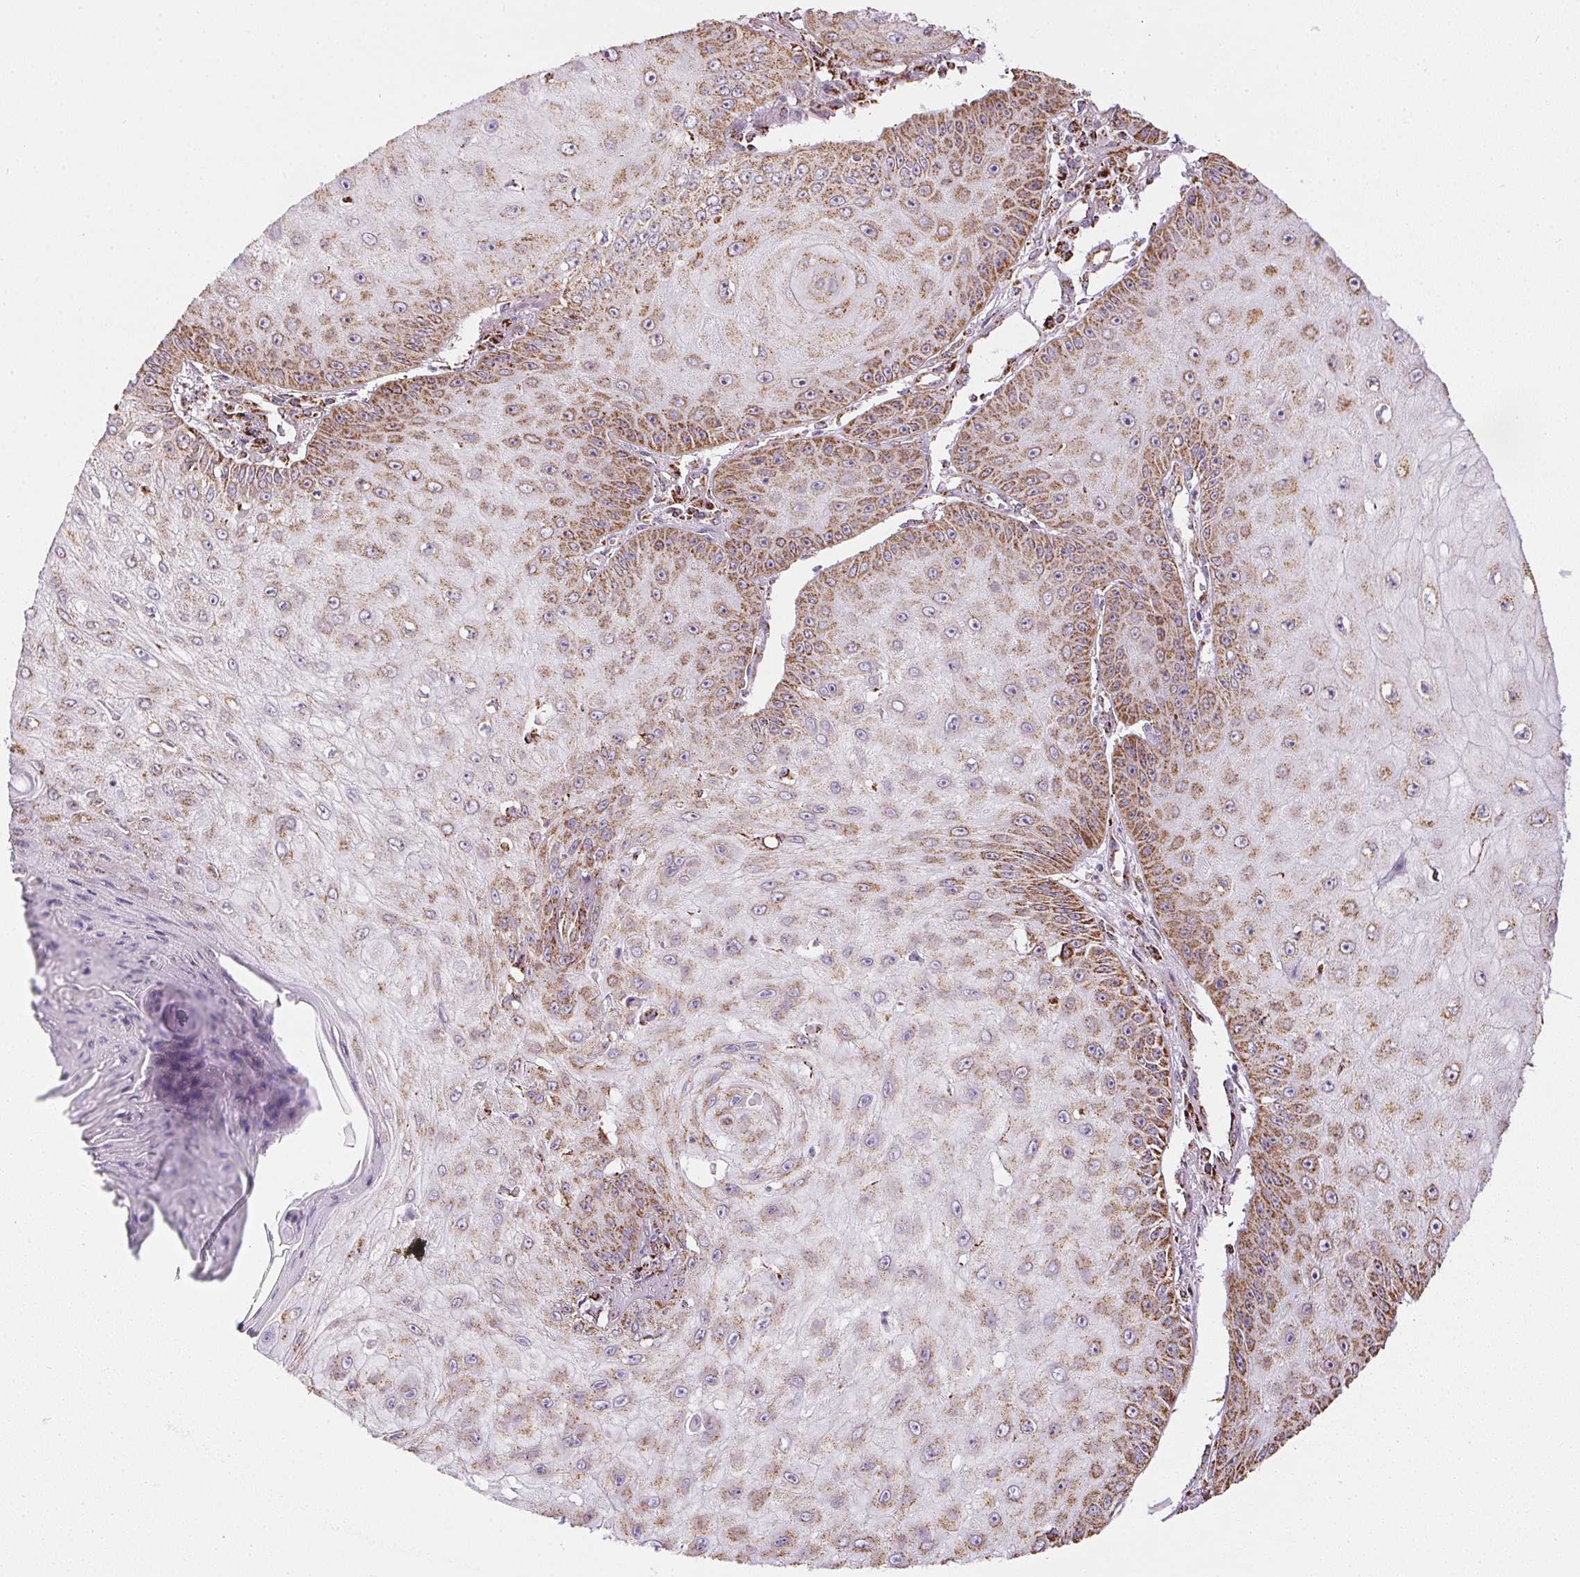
{"staining": {"intensity": "strong", "quantity": ">75%", "location": "cytoplasmic/membranous"}, "tissue": "skin cancer", "cell_type": "Tumor cells", "image_type": "cancer", "snomed": [{"axis": "morphology", "description": "Squamous cell carcinoma, NOS"}, {"axis": "topography", "description": "Skin"}], "caption": "Immunohistochemical staining of human skin cancer exhibits high levels of strong cytoplasmic/membranous staining in about >75% of tumor cells. (Stains: DAB in brown, nuclei in blue, Microscopy: brightfield microscopy at high magnification).", "gene": "MAPK11", "patient": {"sex": "male", "age": 70}}